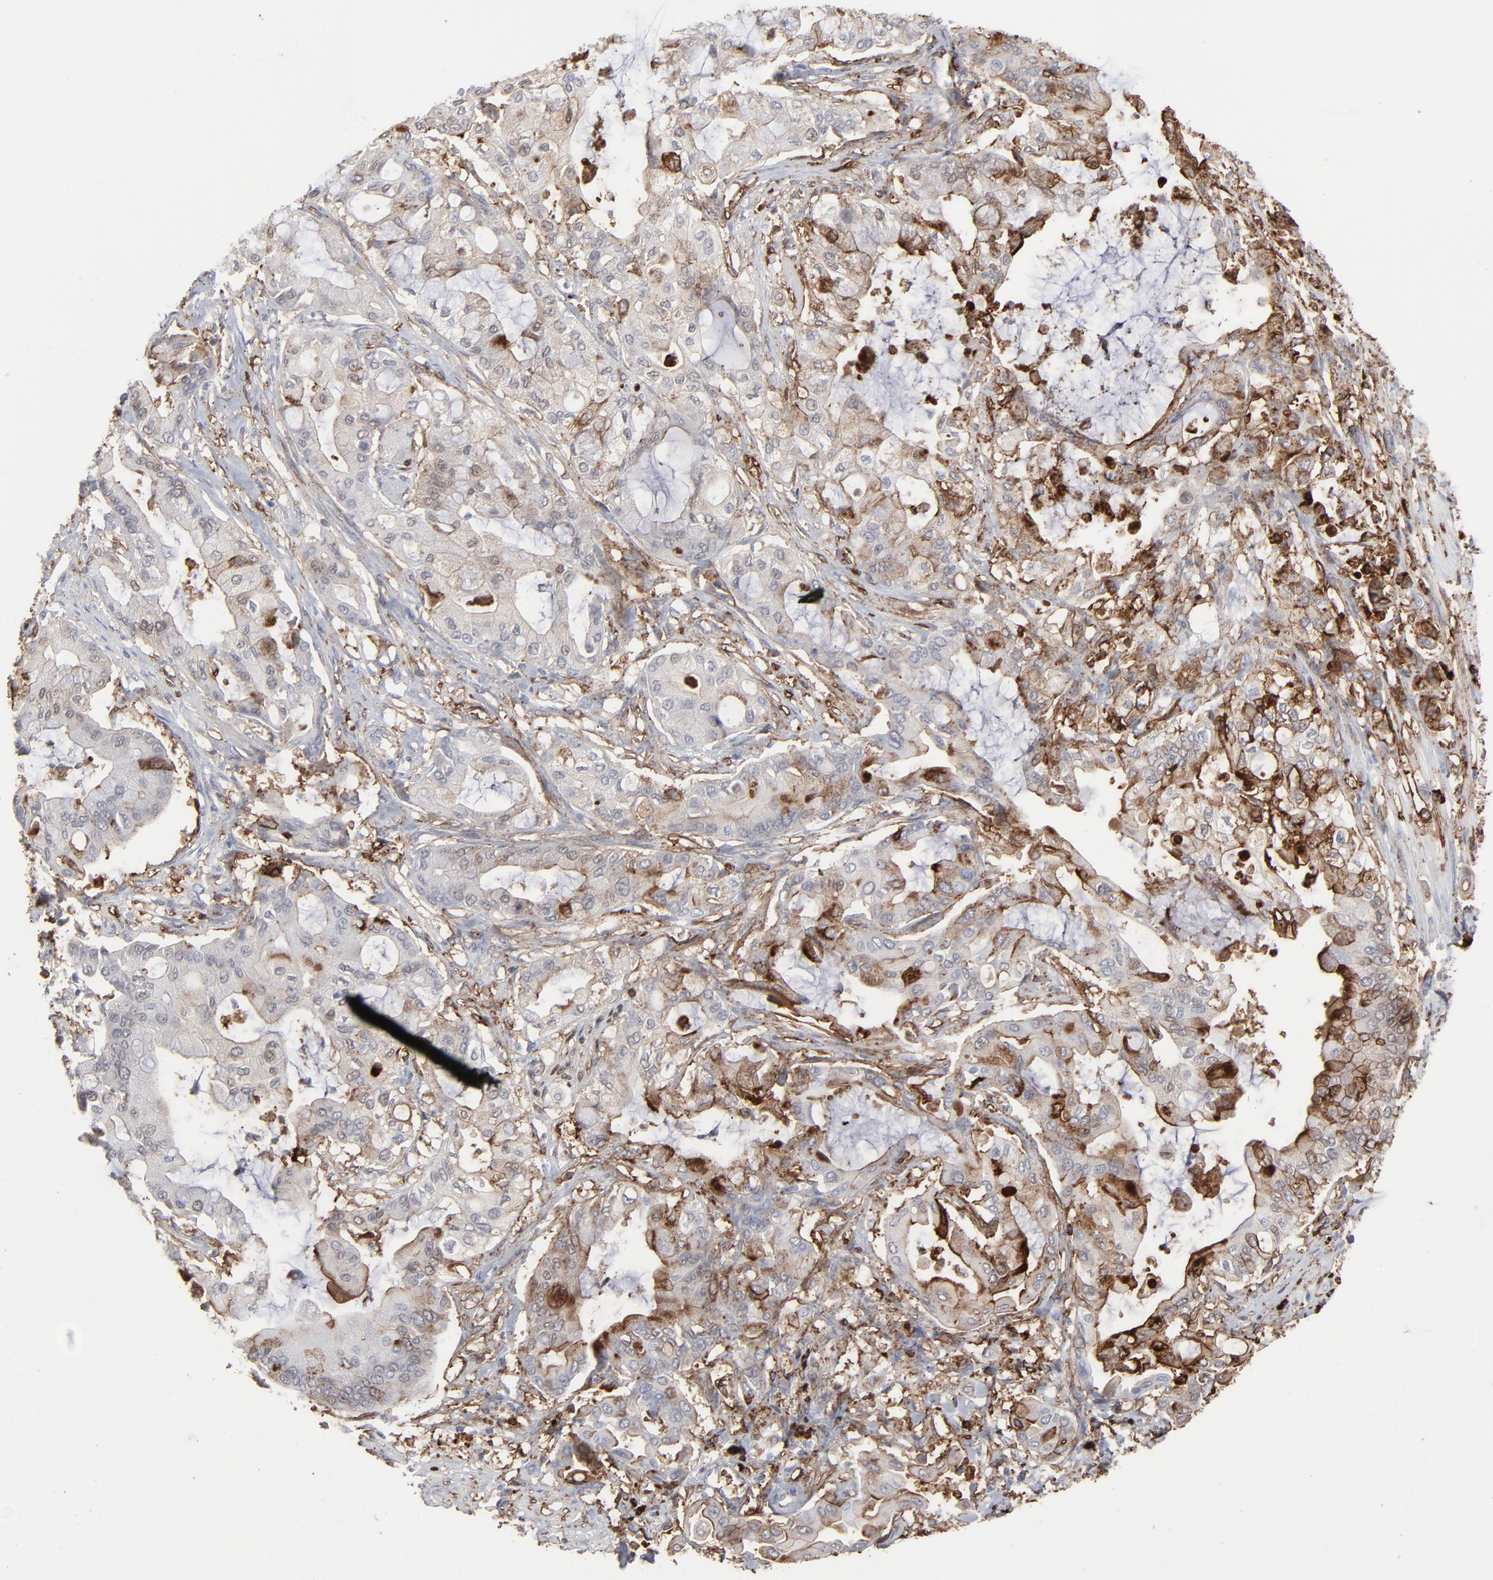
{"staining": {"intensity": "moderate", "quantity": "25%-75%", "location": "cytoplasmic/membranous"}, "tissue": "pancreatic cancer", "cell_type": "Tumor cells", "image_type": "cancer", "snomed": [{"axis": "morphology", "description": "Adenocarcinoma, NOS"}, {"axis": "morphology", "description": "Adenocarcinoma, metastatic, NOS"}, {"axis": "topography", "description": "Lymph node"}, {"axis": "topography", "description": "Pancreas"}, {"axis": "topography", "description": "Duodenum"}], "caption": "Pancreatic cancer stained for a protein (brown) demonstrates moderate cytoplasmic/membranous positive staining in approximately 25%-75% of tumor cells.", "gene": "ANXA5", "patient": {"sex": "female", "age": 64}}